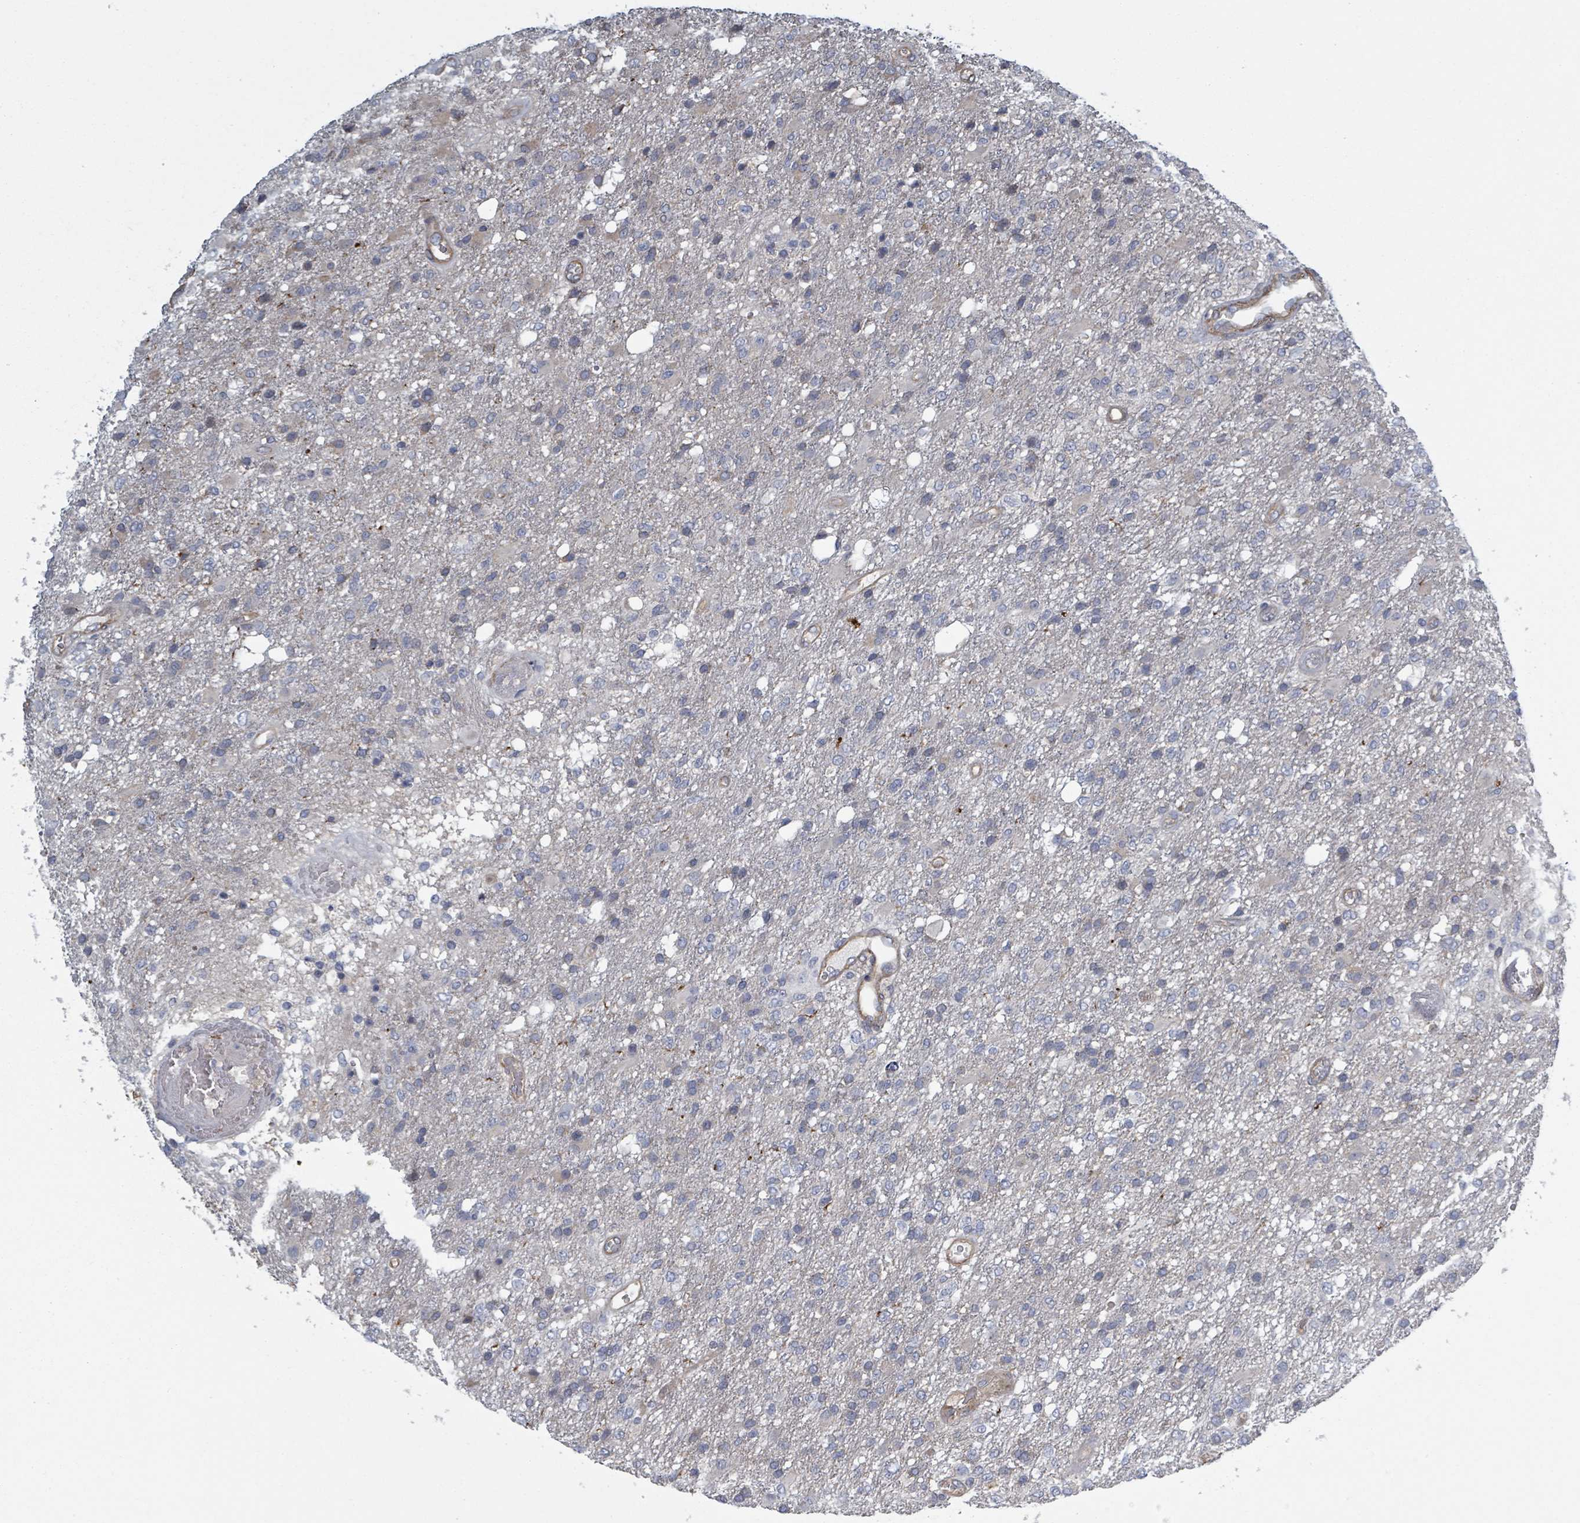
{"staining": {"intensity": "negative", "quantity": "none", "location": "none"}, "tissue": "glioma", "cell_type": "Tumor cells", "image_type": "cancer", "snomed": [{"axis": "morphology", "description": "Glioma, malignant, High grade"}, {"axis": "topography", "description": "Brain"}], "caption": "IHC photomicrograph of glioma stained for a protein (brown), which reveals no positivity in tumor cells.", "gene": "ADCK1", "patient": {"sex": "female", "age": 74}}